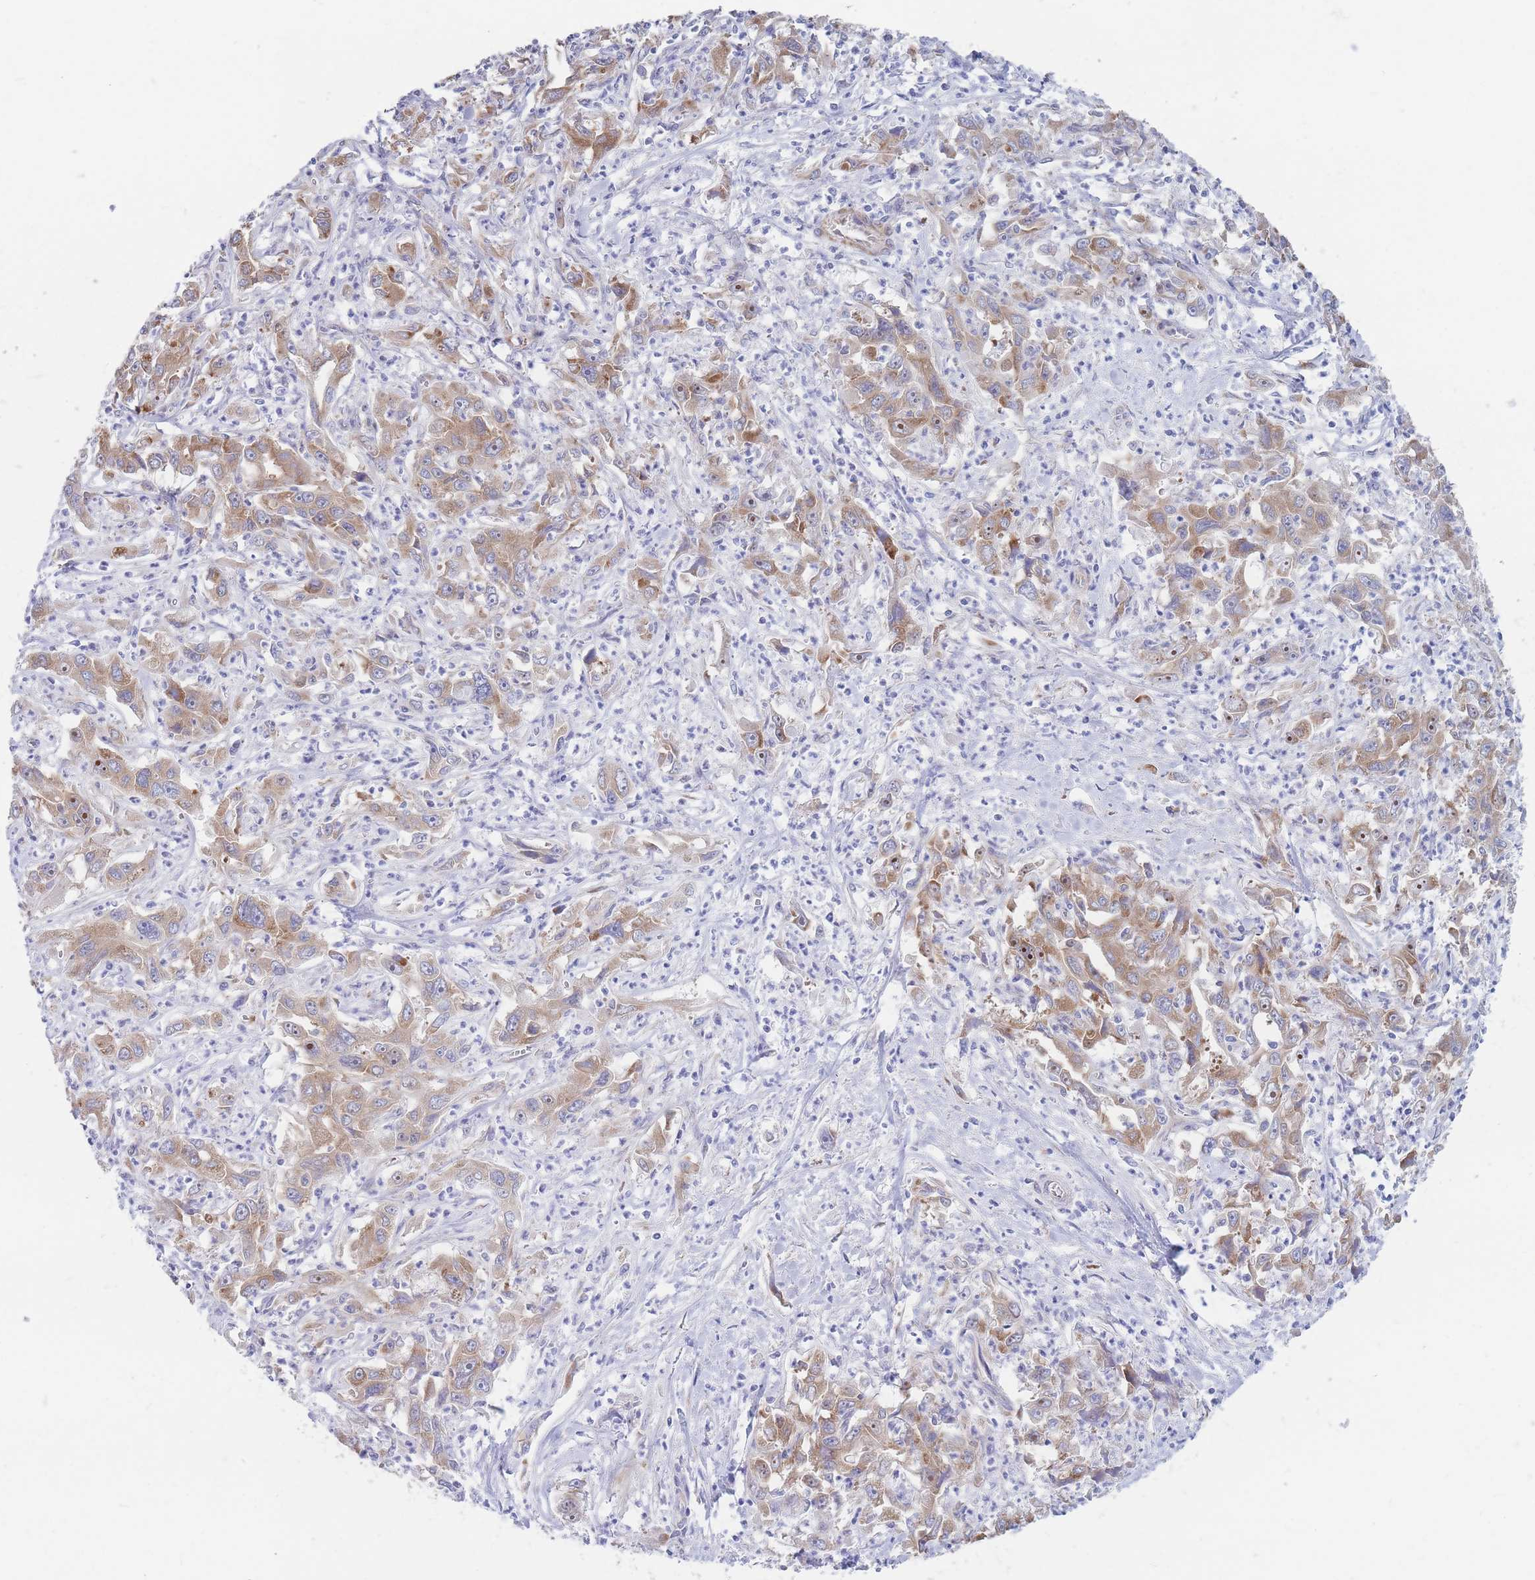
{"staining": {"intensity": "moderate", "quantity": ">75%", "location": "cytoplasmic/membranous"}, "tissue": "liver cancer", "cell_type": "Tumor cells", "image_type": "cancer", "snomed": [{"axis": "morphology", "description": "Carcinoma, Hepatocellular, NOS"}, {"axis": "topography", "description": "Liver"}], "caption": "Moderate cytoplasmic/membranous positivity is identified in about >75% of tumor cells in hepatocellular carcinoma (liver). (brown staining indicates protein expression, while blue staining denotes nuclei).", "gene": "RPL8", "patient": {"sex": "male", "age": 63}}